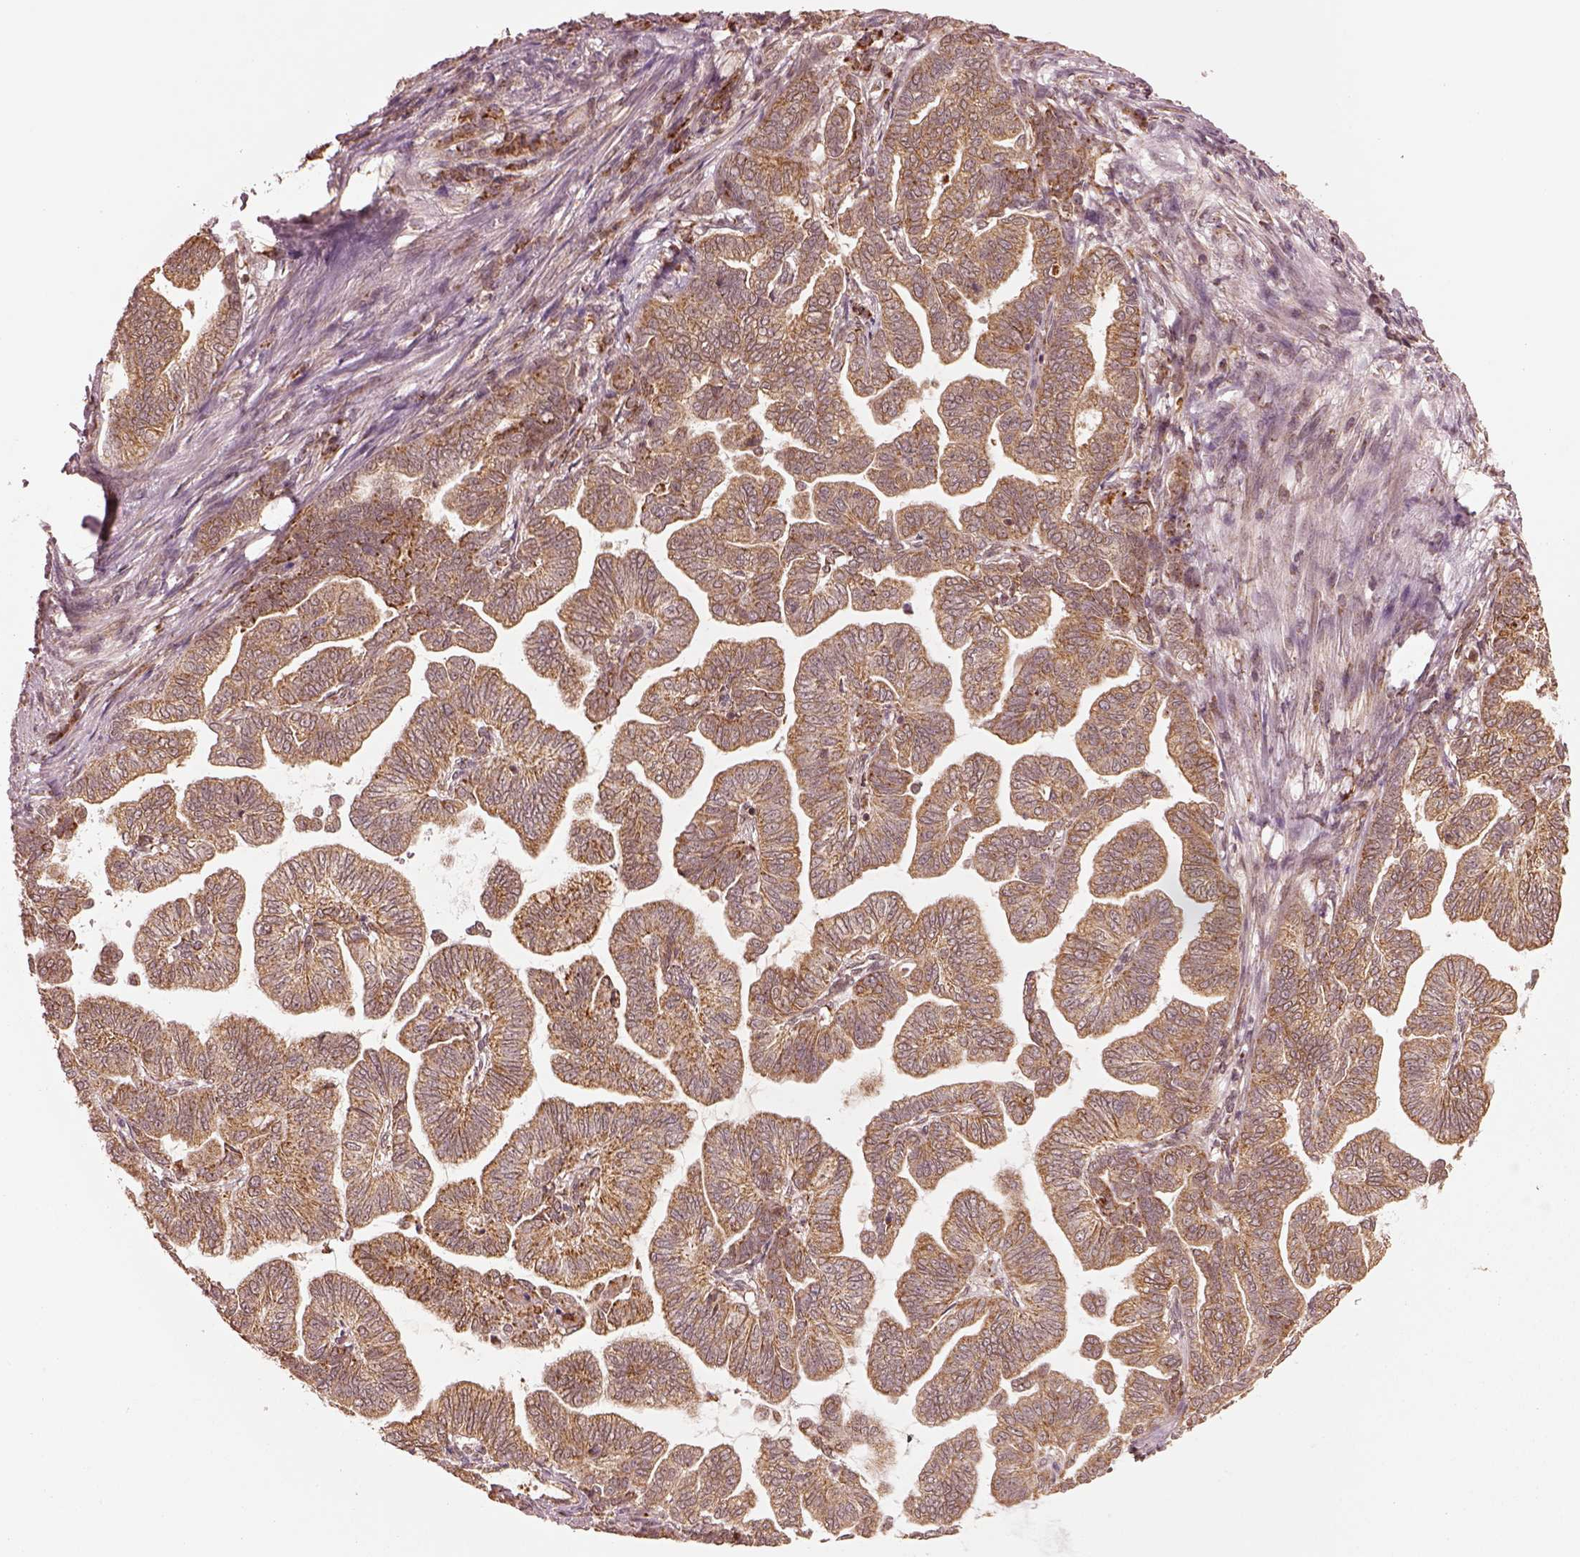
{"staining": {"intensity": "moderate", "quantity": ">75%", "location": "cytoplasmic/membranous"}, "tissue": "stomach cancer", "cell_type": "Tumor cells", "image_type": "cancer", "snomed": [{"axis": "morphology", "description": "Adenocarcinoma, NOS"}, {"axis": "topography", "description": "Stomach"}], "caption": "Moderate cytoplasmic/membranous positivity is seen in approximately >75% of tumor cells in stomach cancer.", "gene": "SEL1L3", "patient": {"sex": "male", "age": 83}}